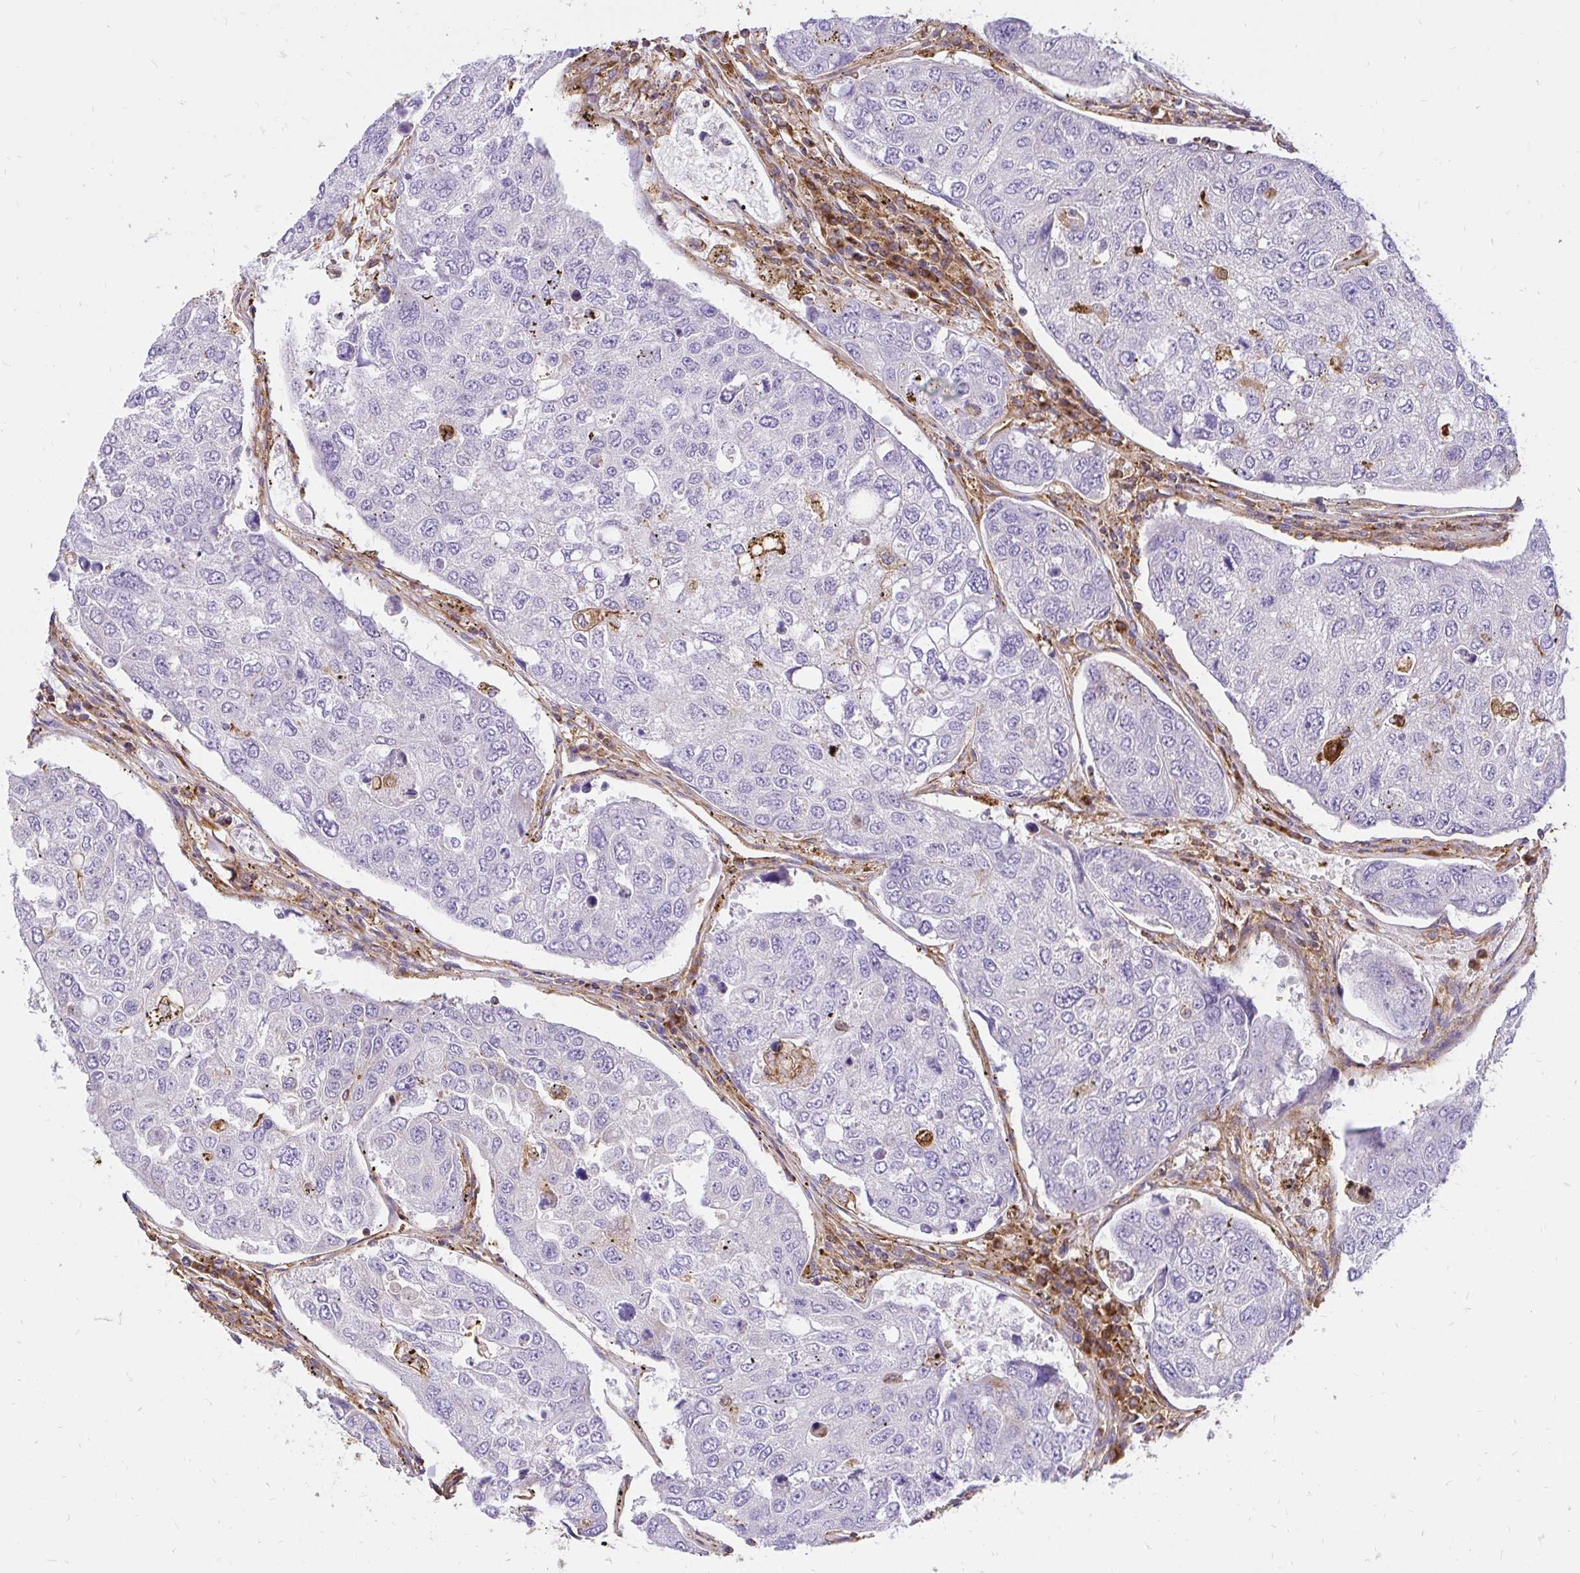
{"staining": {"intensity": "negative", "quantity": "none", "location": "none"}, "tissue": "urothelial cancer", "cell_type": "Tumor cells", "image_type": "cancer", "snomed": [{"axis": "morphology", "description": "Urothelial carcinoma, High grade"}, {"axis": "topography", "description": "Lymph node"}, {"axis": "topography", "description": "Urinary bladder"}], "caption": "This histopathology image is of urothelial carcinoma (high-grade) stained with immunohistochemistry (IHC) to label a protein in brown with the nuclei are counter-stained blue. There is no positivity in tumor cells.", "gene": "ABCB10", "patient": {"sex": "male", "age": 51}}